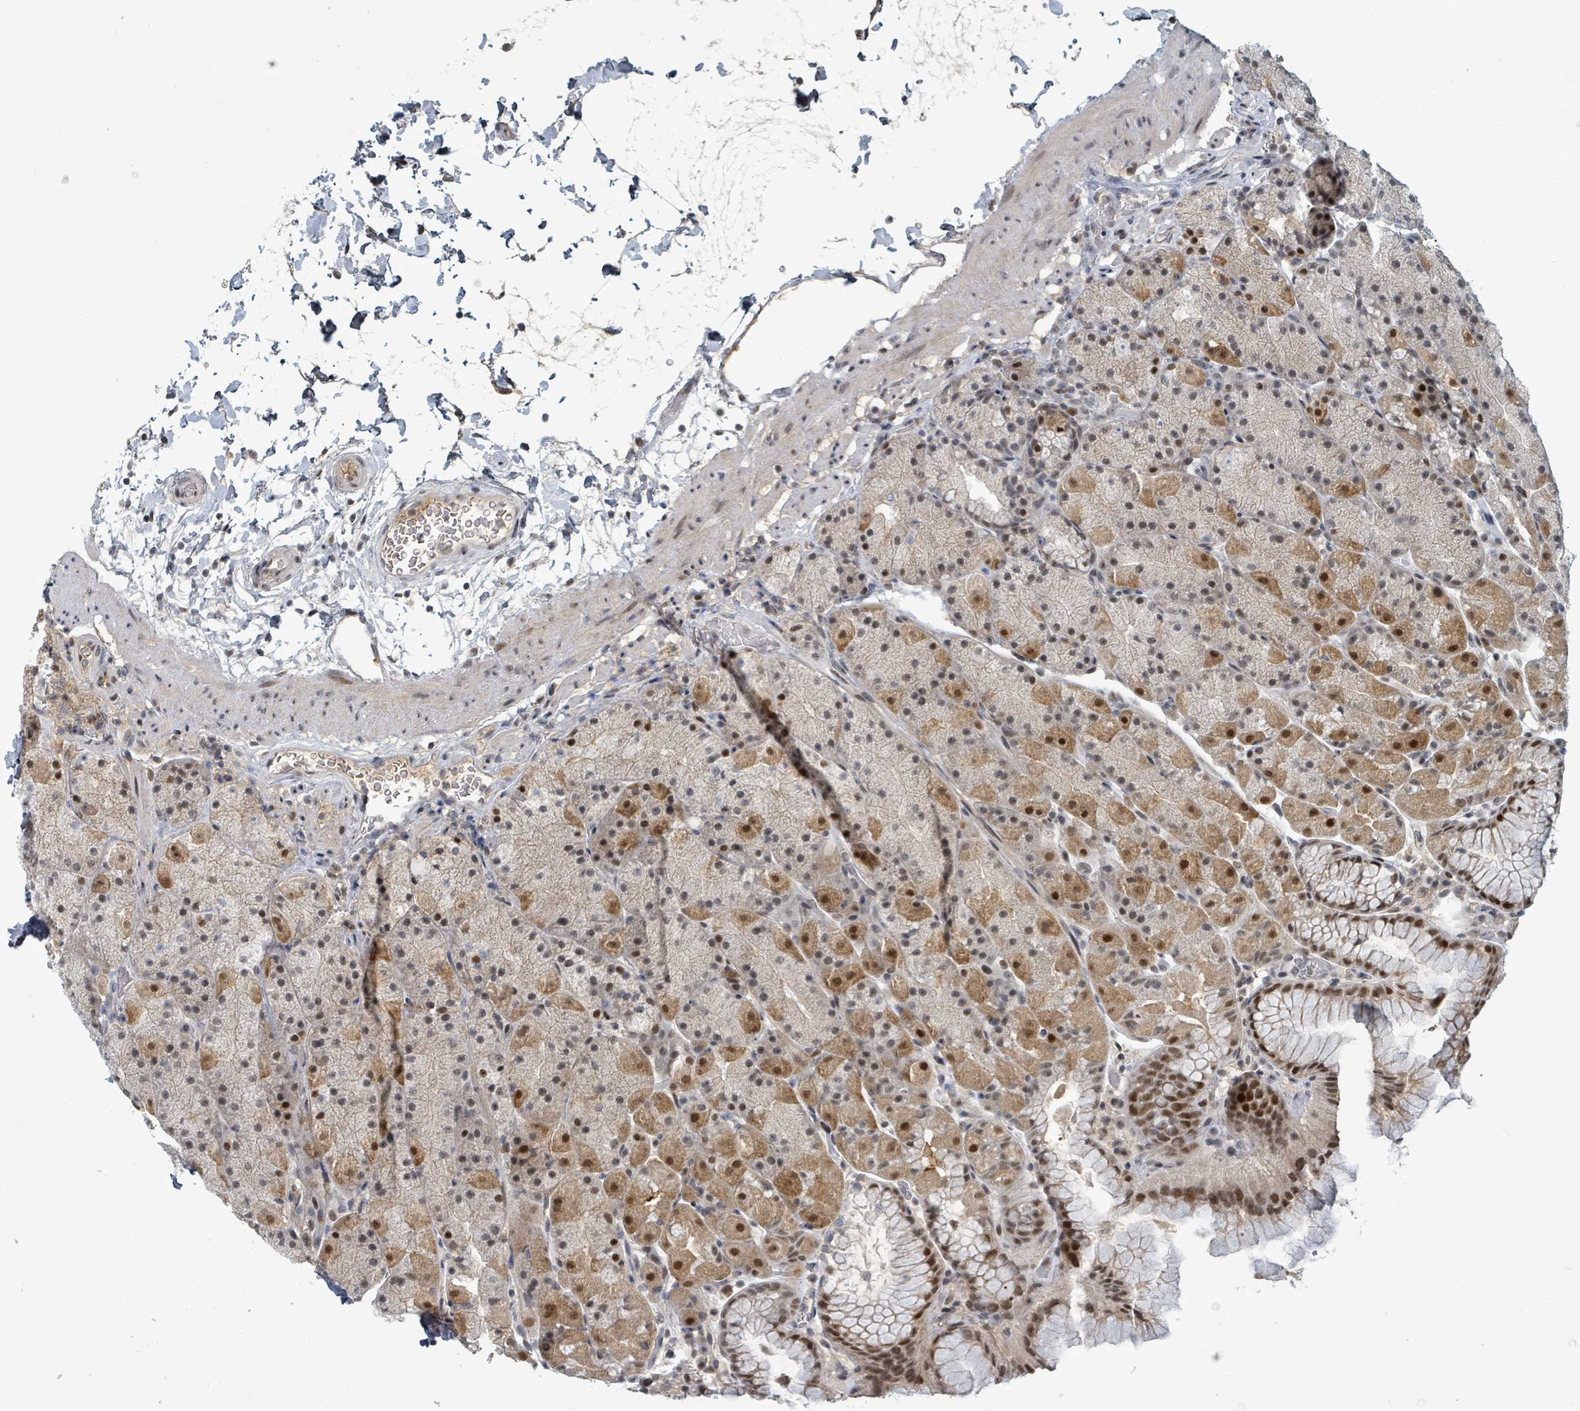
{"staining": {"intensity": "strong", "quantity": ">75%", "location": "cytoplasmic/membranous,nuclear"}, "tissue": "stomach", "cell_type": "Glandular cells", "image_type": "normal", "snomed": [{"axis": "morphology", "description": "Normal tissue, NOS"}, {"axis": "topography", "description": "Stomach, upper"}, {"axis": "topography", "description": "Stomach, lower"}], "caption": "This is a histology image of IHC staining of benign stomach, which shows strong positivity in the cytoplasmic/membranous,nuclear of glandular cells.", "gene": "UCK1", "patient": {"sex": "male", "age": 67}}